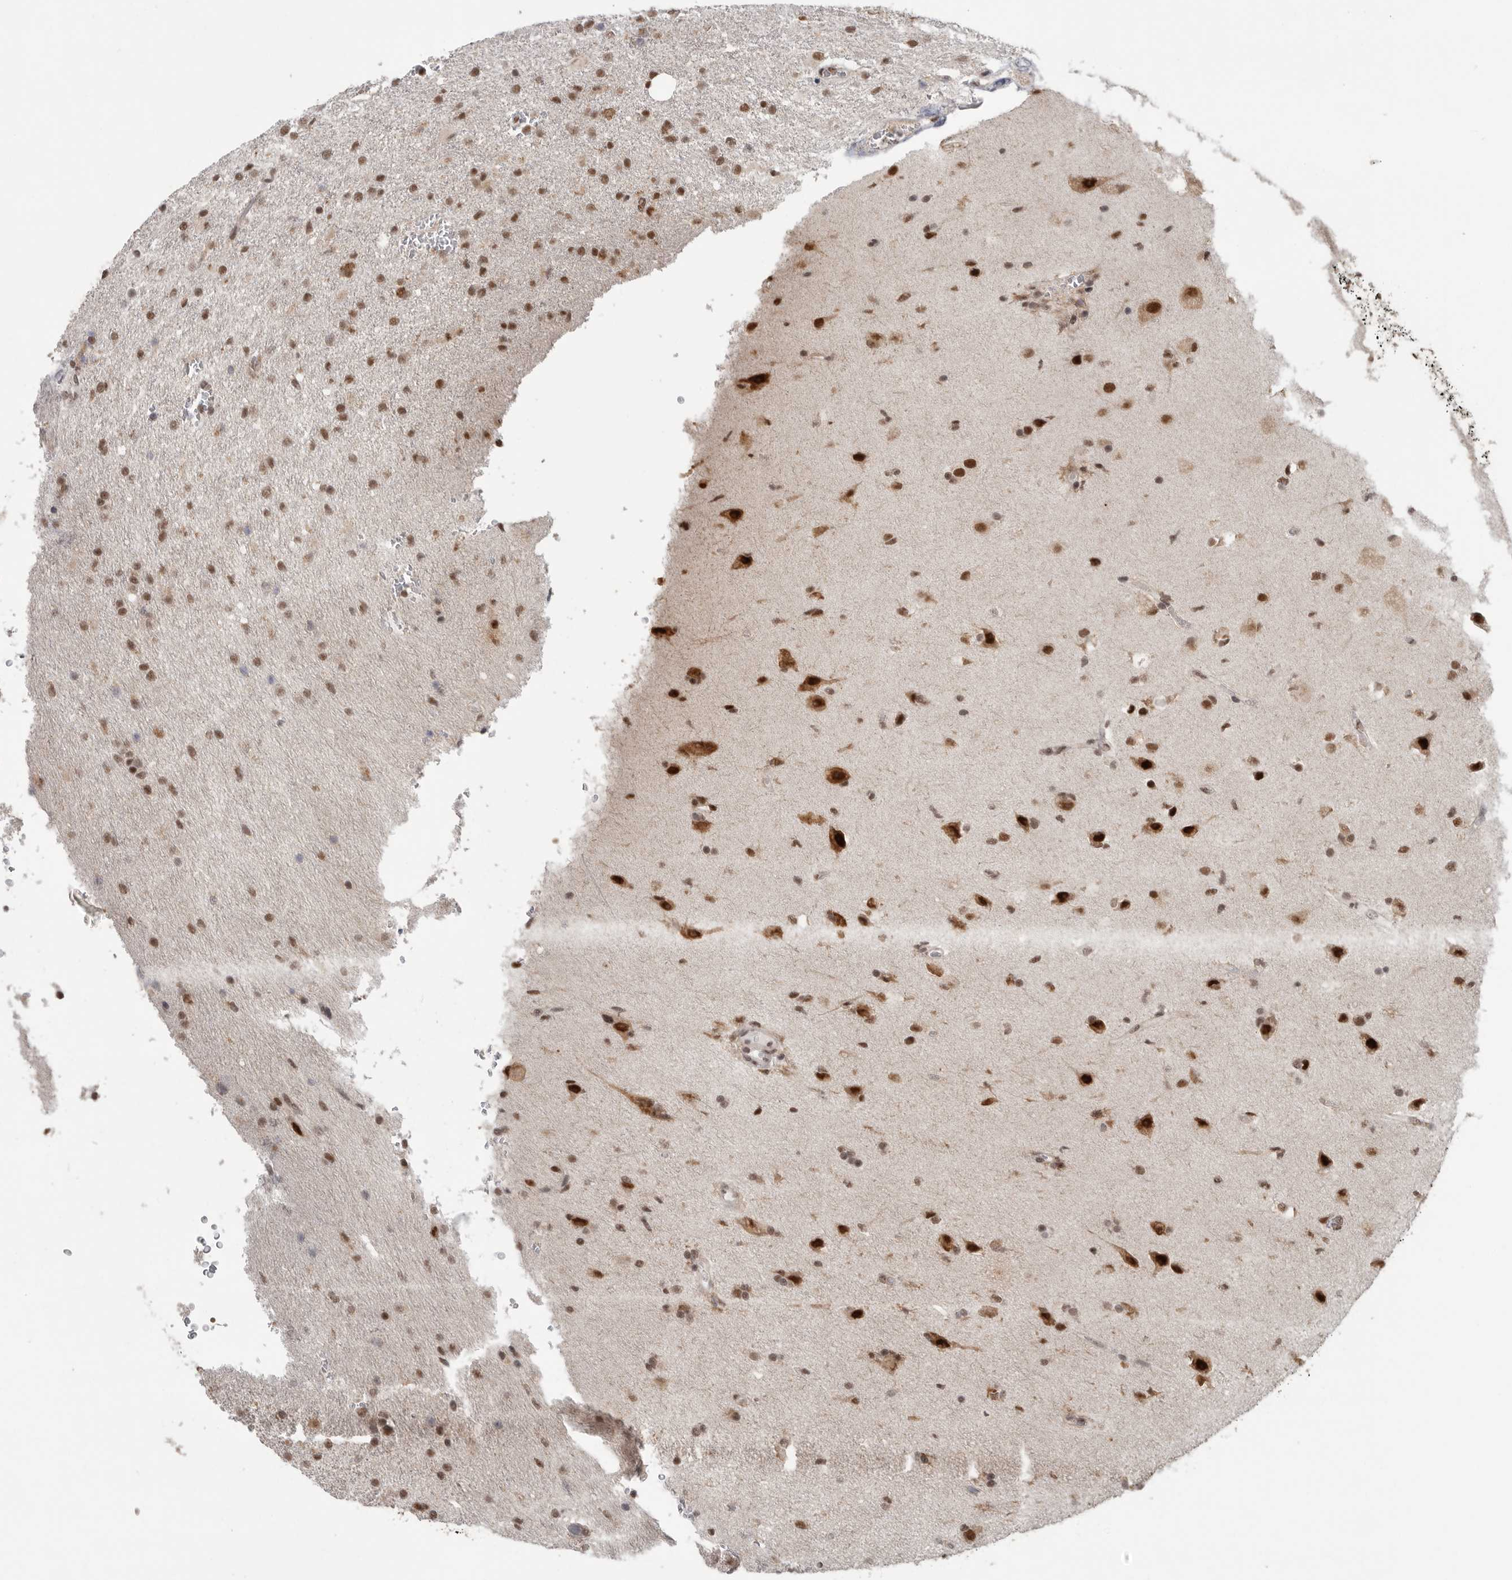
{"staining": {"intensity": "moderate", "quantity": ">75%", "location": "nuclear"}, "tissue": "glioma", "cell_type": "Tumor cells", "image_type": "cancer", "snomed": [{"axis": "morphology", "description": "Glioma, malignant, High grade"}, {"axis": "topography", "description": "Brain"}], "caption": "Protein staining by immunohistochemistry (IHC) exhibits moderate nuclear staining in approximately >75% of tumor cells in malignant high-grade glioma.", "gene": "PPP1R10", "patient": {"sex": "female", "age": 57}}